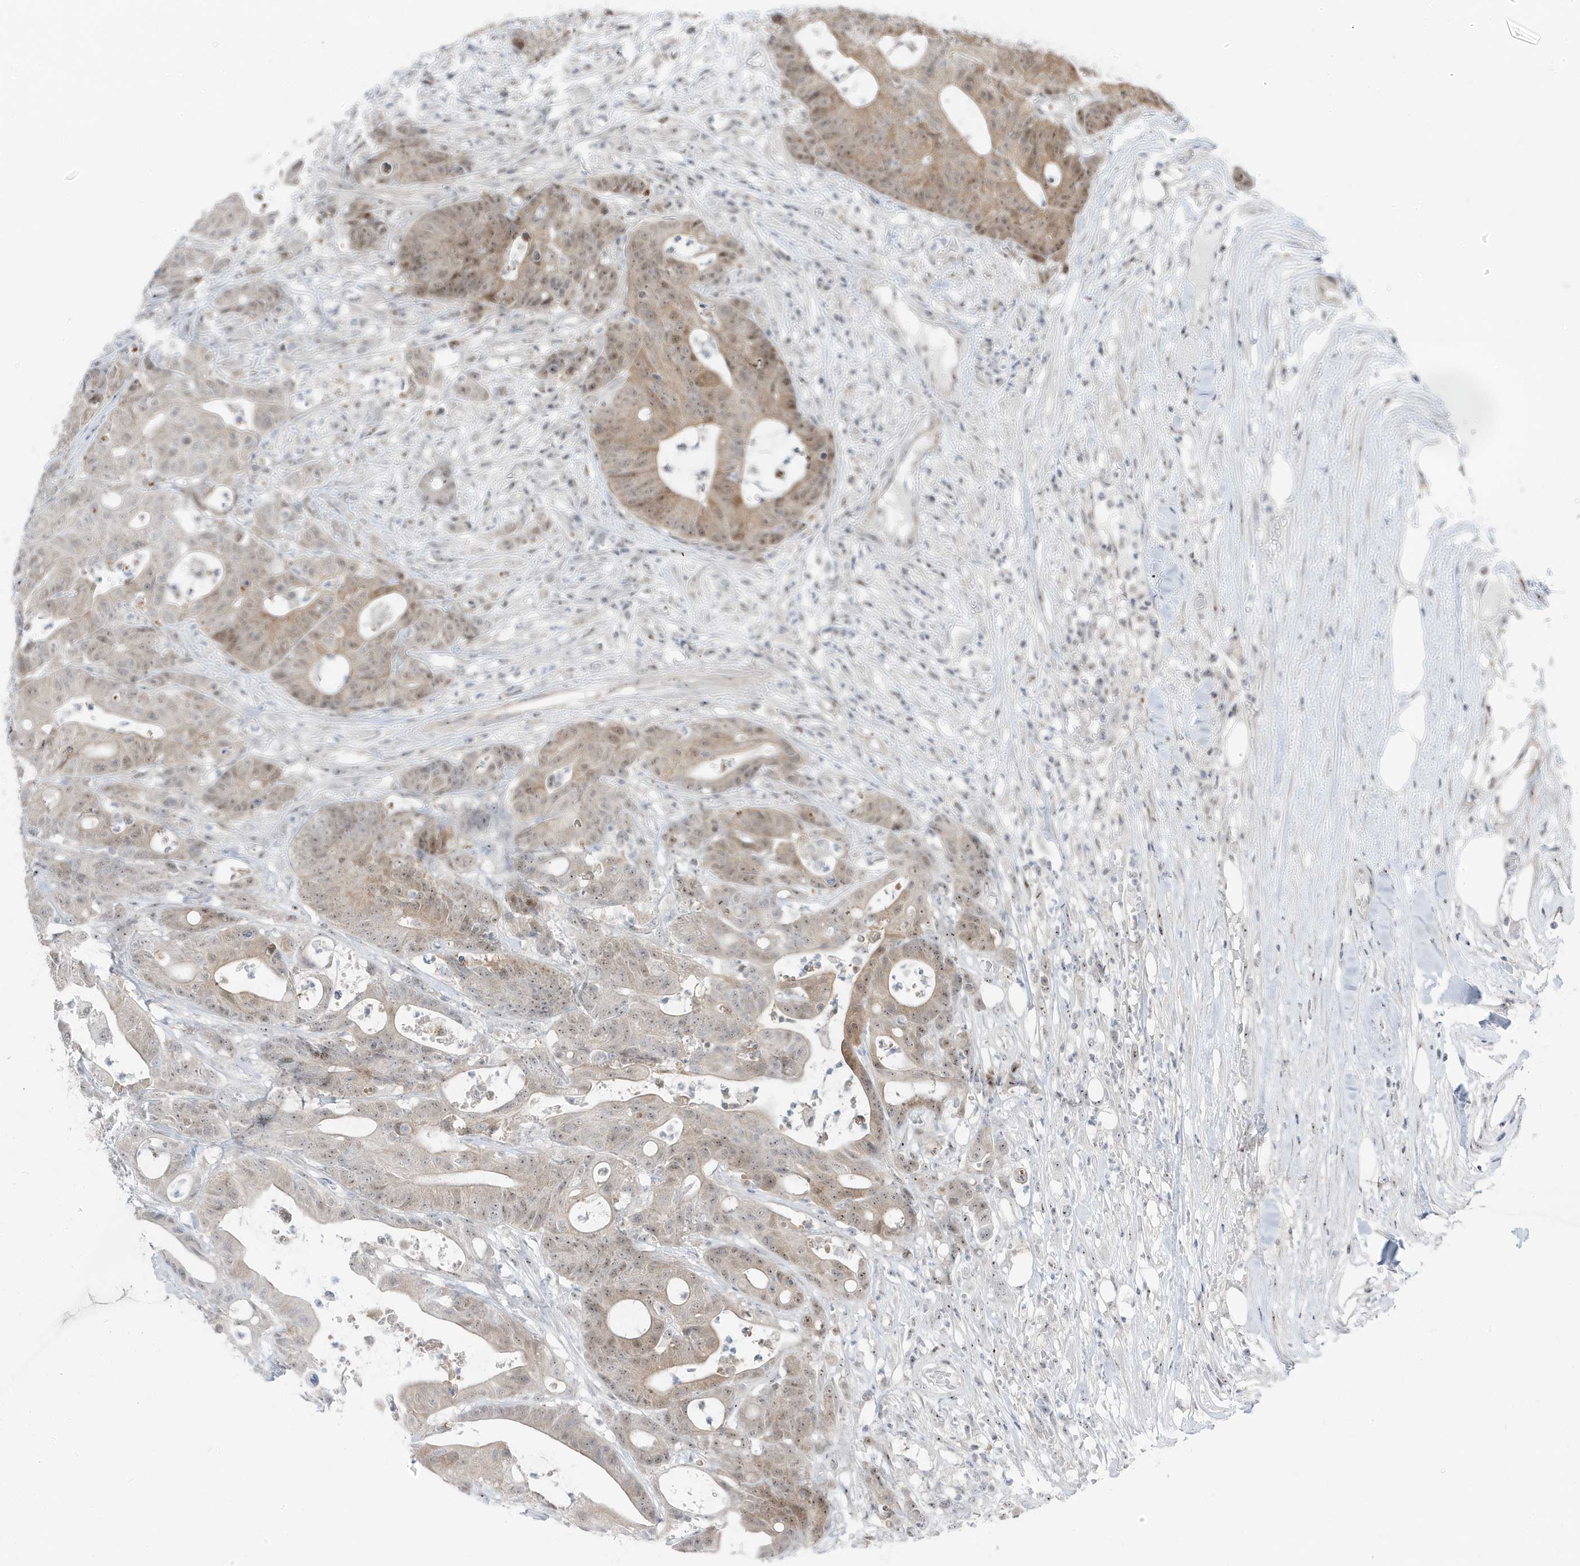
{"staining": {"intensity": "moderate", "quantity": "25%-75%", "location": "cytoplasmic/membranous,nuclear"}, "tissue": "colorectal cancer", "cell_type": "Tumor cells", "image_type": "cancer", "snomed": [{"axis": "morphology", "description": "Adenocarcinoma, NOS"}, {"axis": "topography", "description": "Colon"}], "caption": "Immunohistochemical staining of adenocarcinoma (colorectal) shows medium levels of moderate cytoplasmic/membranous and nuclear staining in about 25%-75% of tumor cells. The protein is stained brown, and the nuclei are stained in blue (DAB (3,3'-diaminobenzidine) IHC with brightfield microscopy, high magnification).", "gene": "TSEN15", "patient": {"sex": "female", "age": 84}}